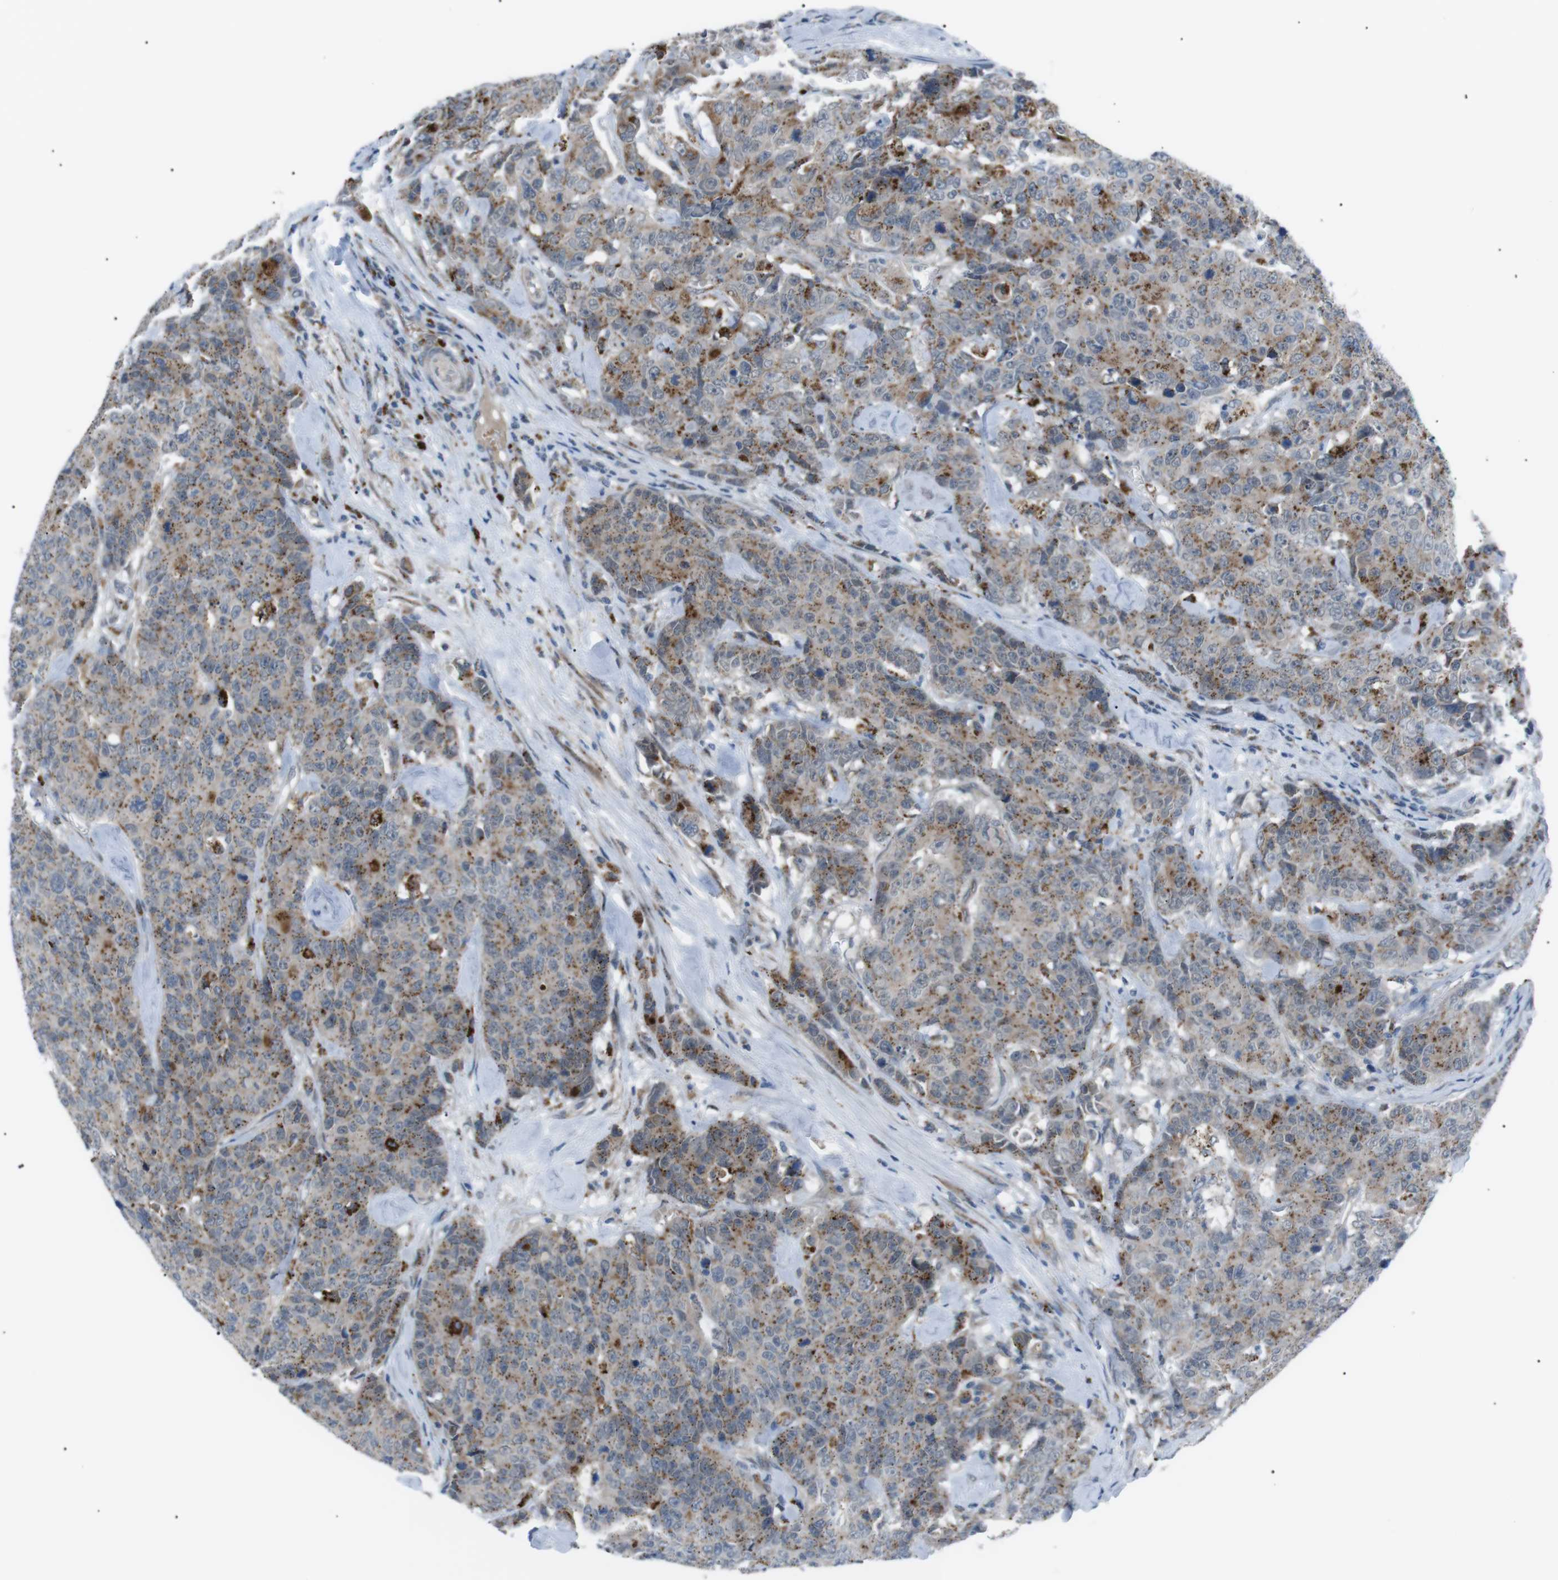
{"staining": {"intensity": "weak", "quantity": ">75%", "location": "cytoplasmic/membranous"}, "tissue": "colorectal cancer", "cell_type": "Tumor cells", "image_type": "cancer", "snomed": [{"axis": "morphology", "description": "Adenocarcinoma, NOS"}, {"axis": "topography", "description": "Colon"}], "caption": "Immunohistochemical staining of colorectal adenocarcinoma displays weak cytoplasmic/membranous protein expression in approximately >75% of tumor cells.", "gene": "B4GALNT2", "patient": {"sex": "female", "age": 86}}